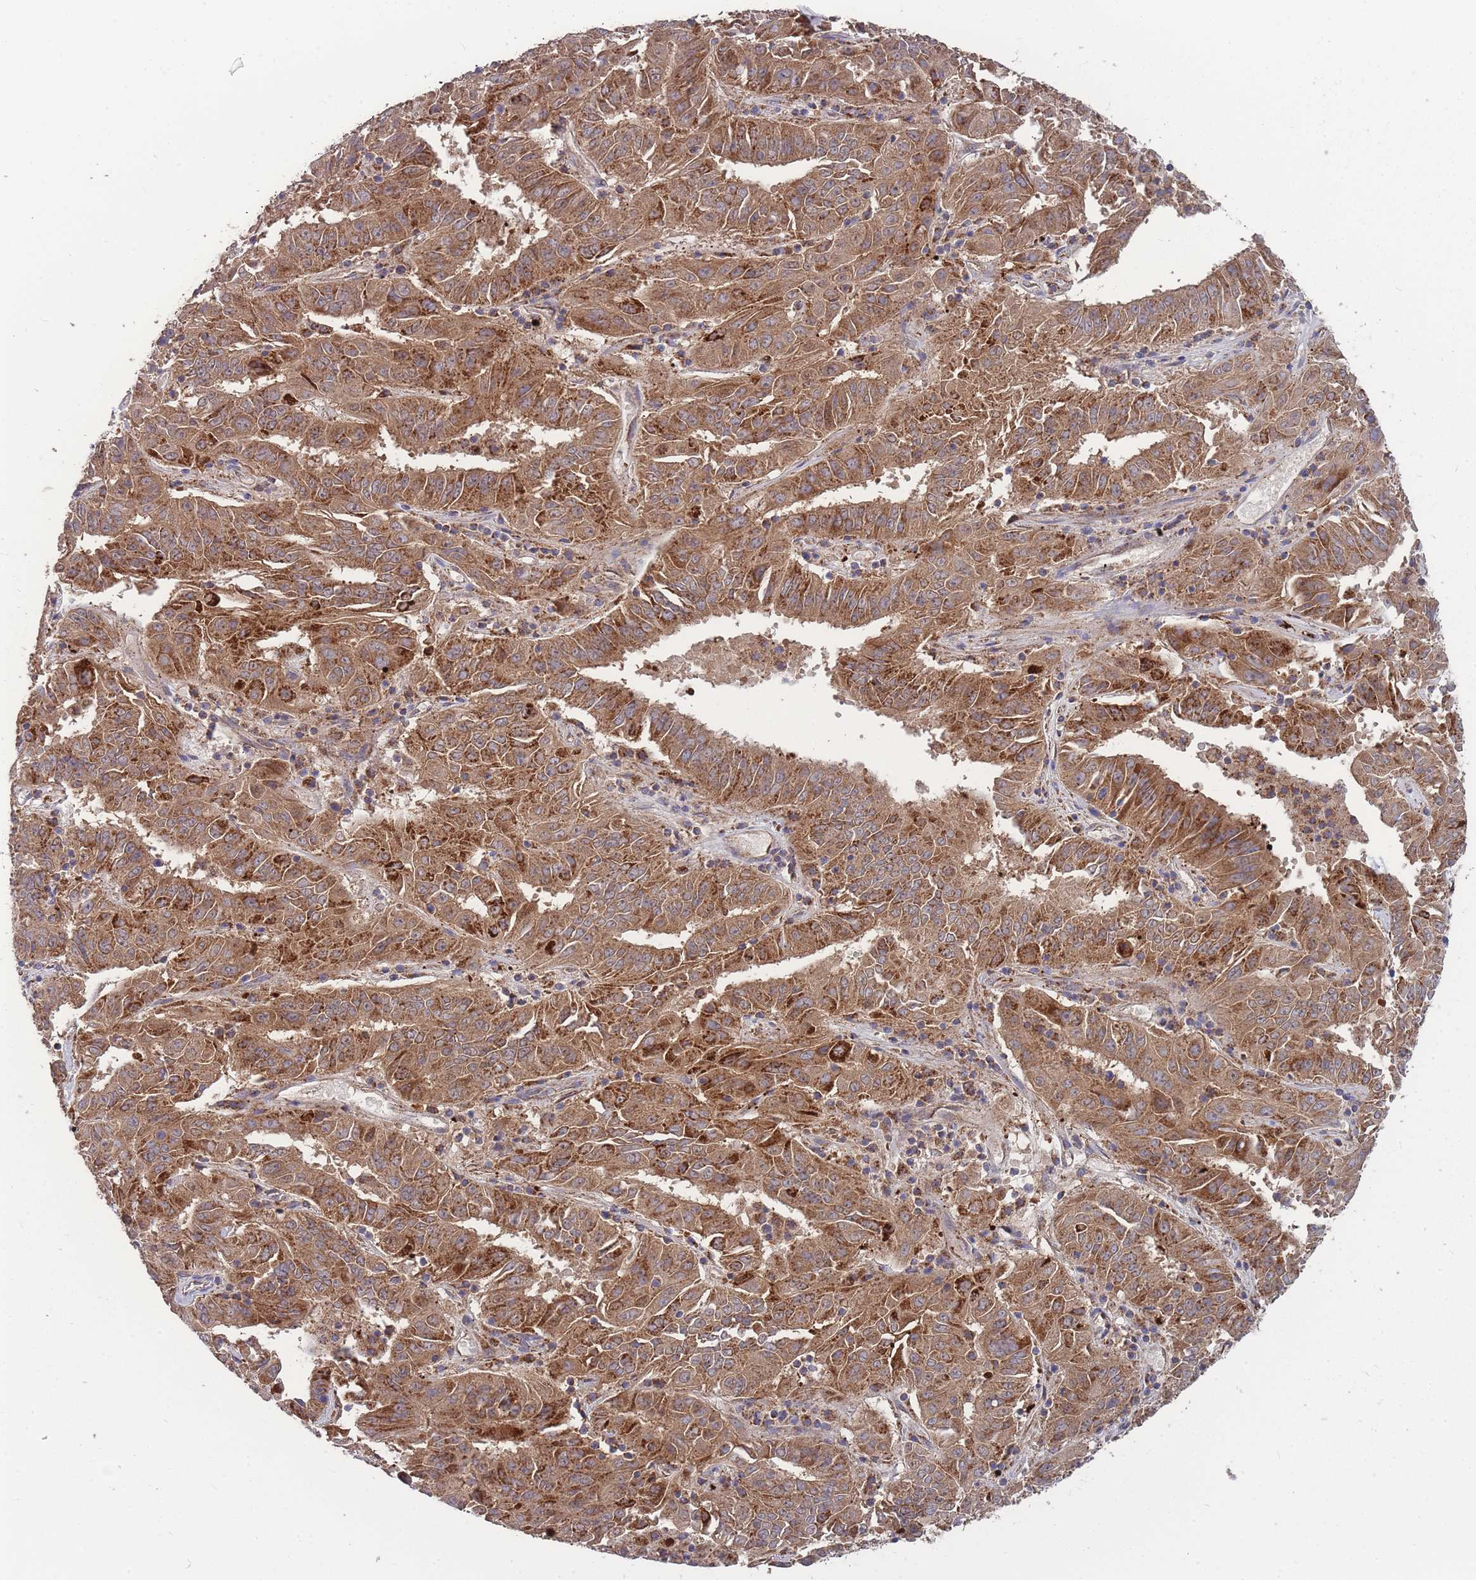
{"staining": {"intensity": "moderate", "quantity": ">75%", "location": "cytoplasmic/membranous"}, "tissue": "pancreatic cancer", "cell_type": "Tumor cells", "image_type": "cancer", "snomed": [{"axis": "morphology", "description": "Adenocarcinoma, NOS"}, {"axis": "topography", "description": "Pancreas"}], "caption": "The histopathology image reveals a brown stain indicating the presence of a protein in the cytoplasmic/membranous of tumor cells in pancreatic adenocarcinoma. The staining is performed using DAB (3,3'-diaminobenzidine) brown chromogen to label protein expression. The nuclei are counter-stained blue using hematoxylin.", "gene": "SLC35B4", "patient": {"sex": "male", "age": 63}}